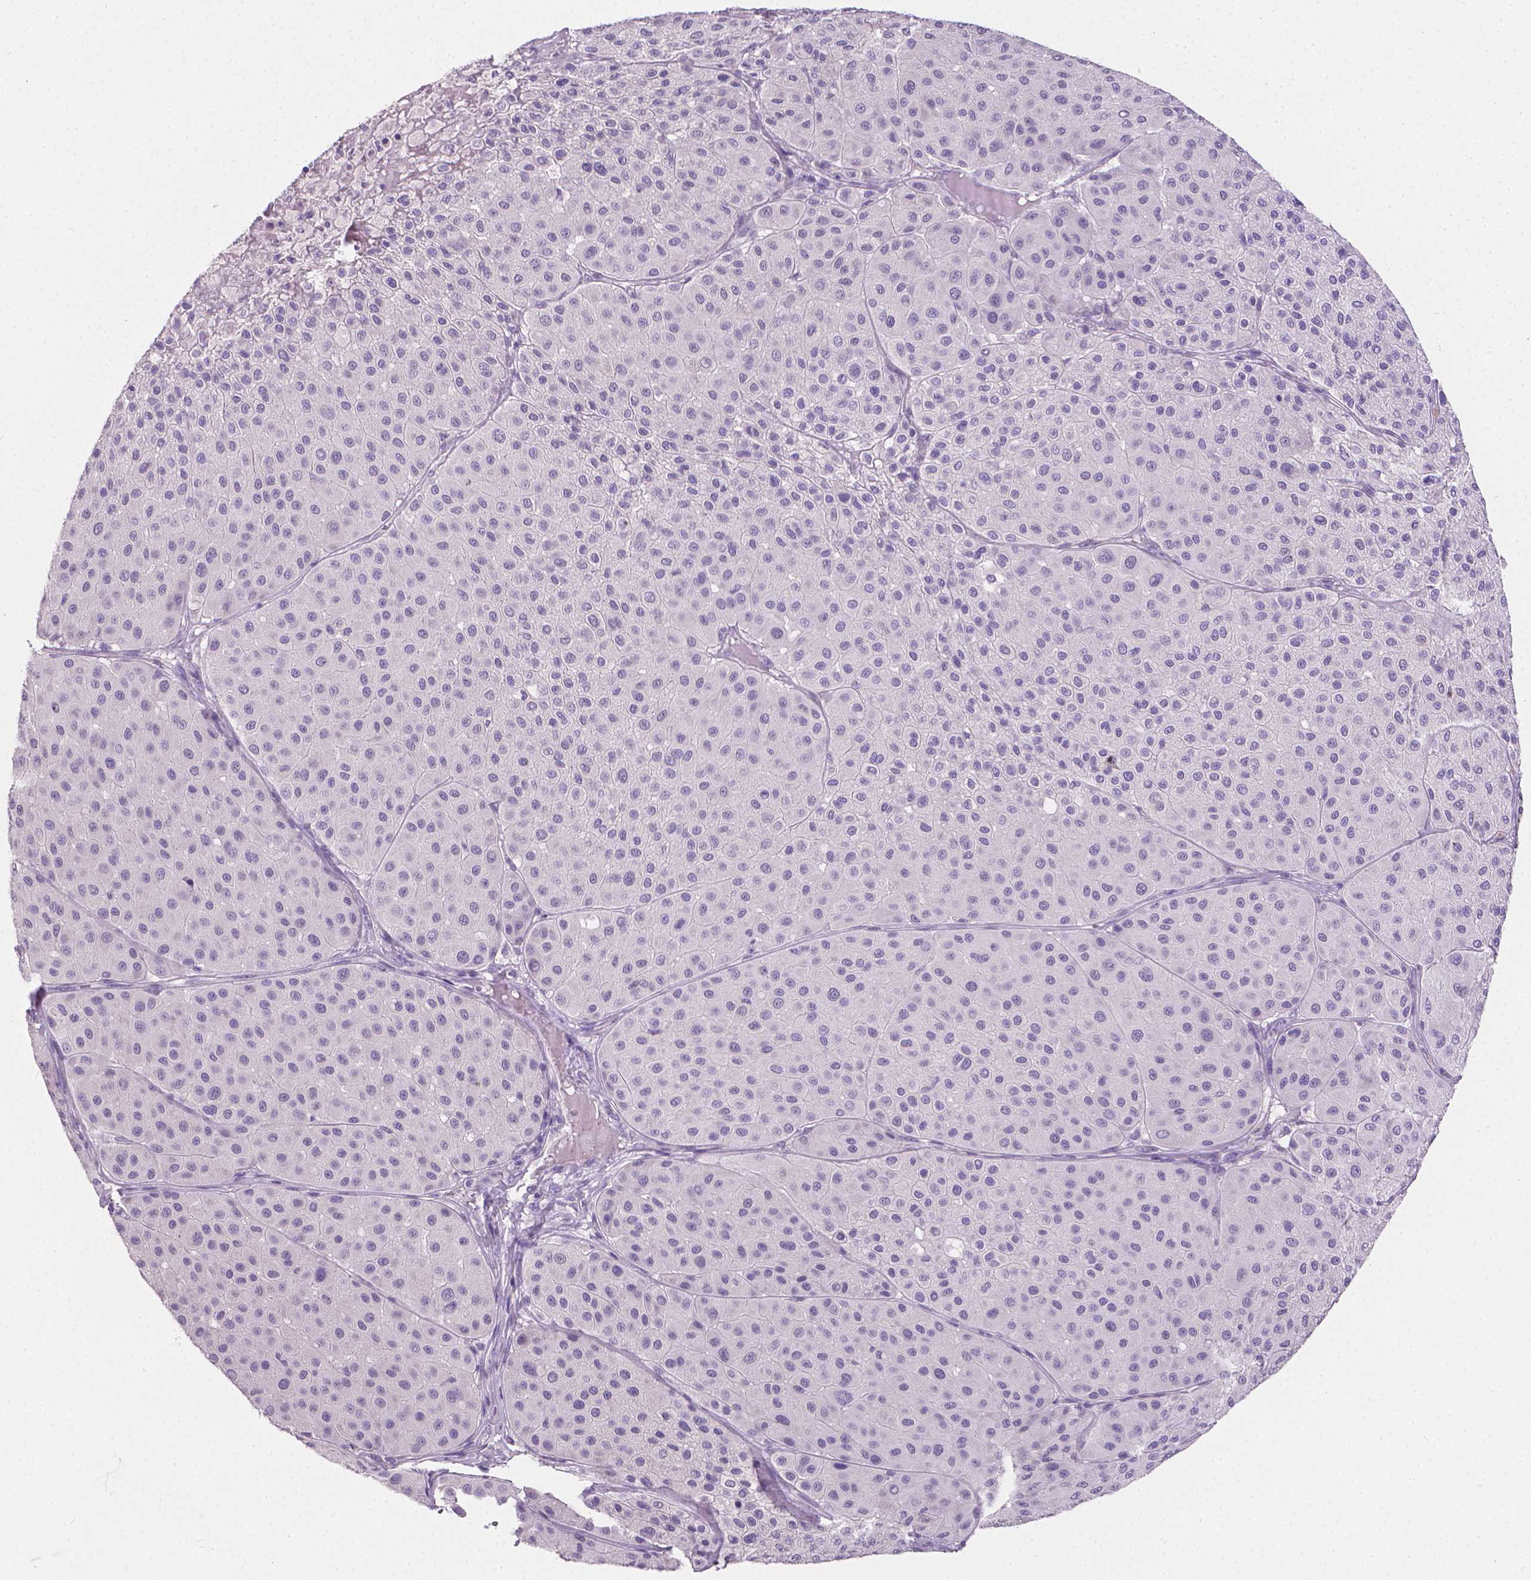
{"staining": {"intensity": "negative", "quantity": "none", "location": "none"}, "tissue": "melanoma", "cell_type": "Tumor cells", "image_type": "cancer", "snomed": [{"axis": "morphology", "description": "Malignant melanoma, Metastatic site"}, {"axis": "topography", "description": "Smooth muscle"}], "caption": "Immunohistochemistry (IHC) image of melanoma stained for a protein (brown), which reveals no staining in tumor cells.", "gene": "TNNI2", "patient": {"sex": "male", "age": 41}}